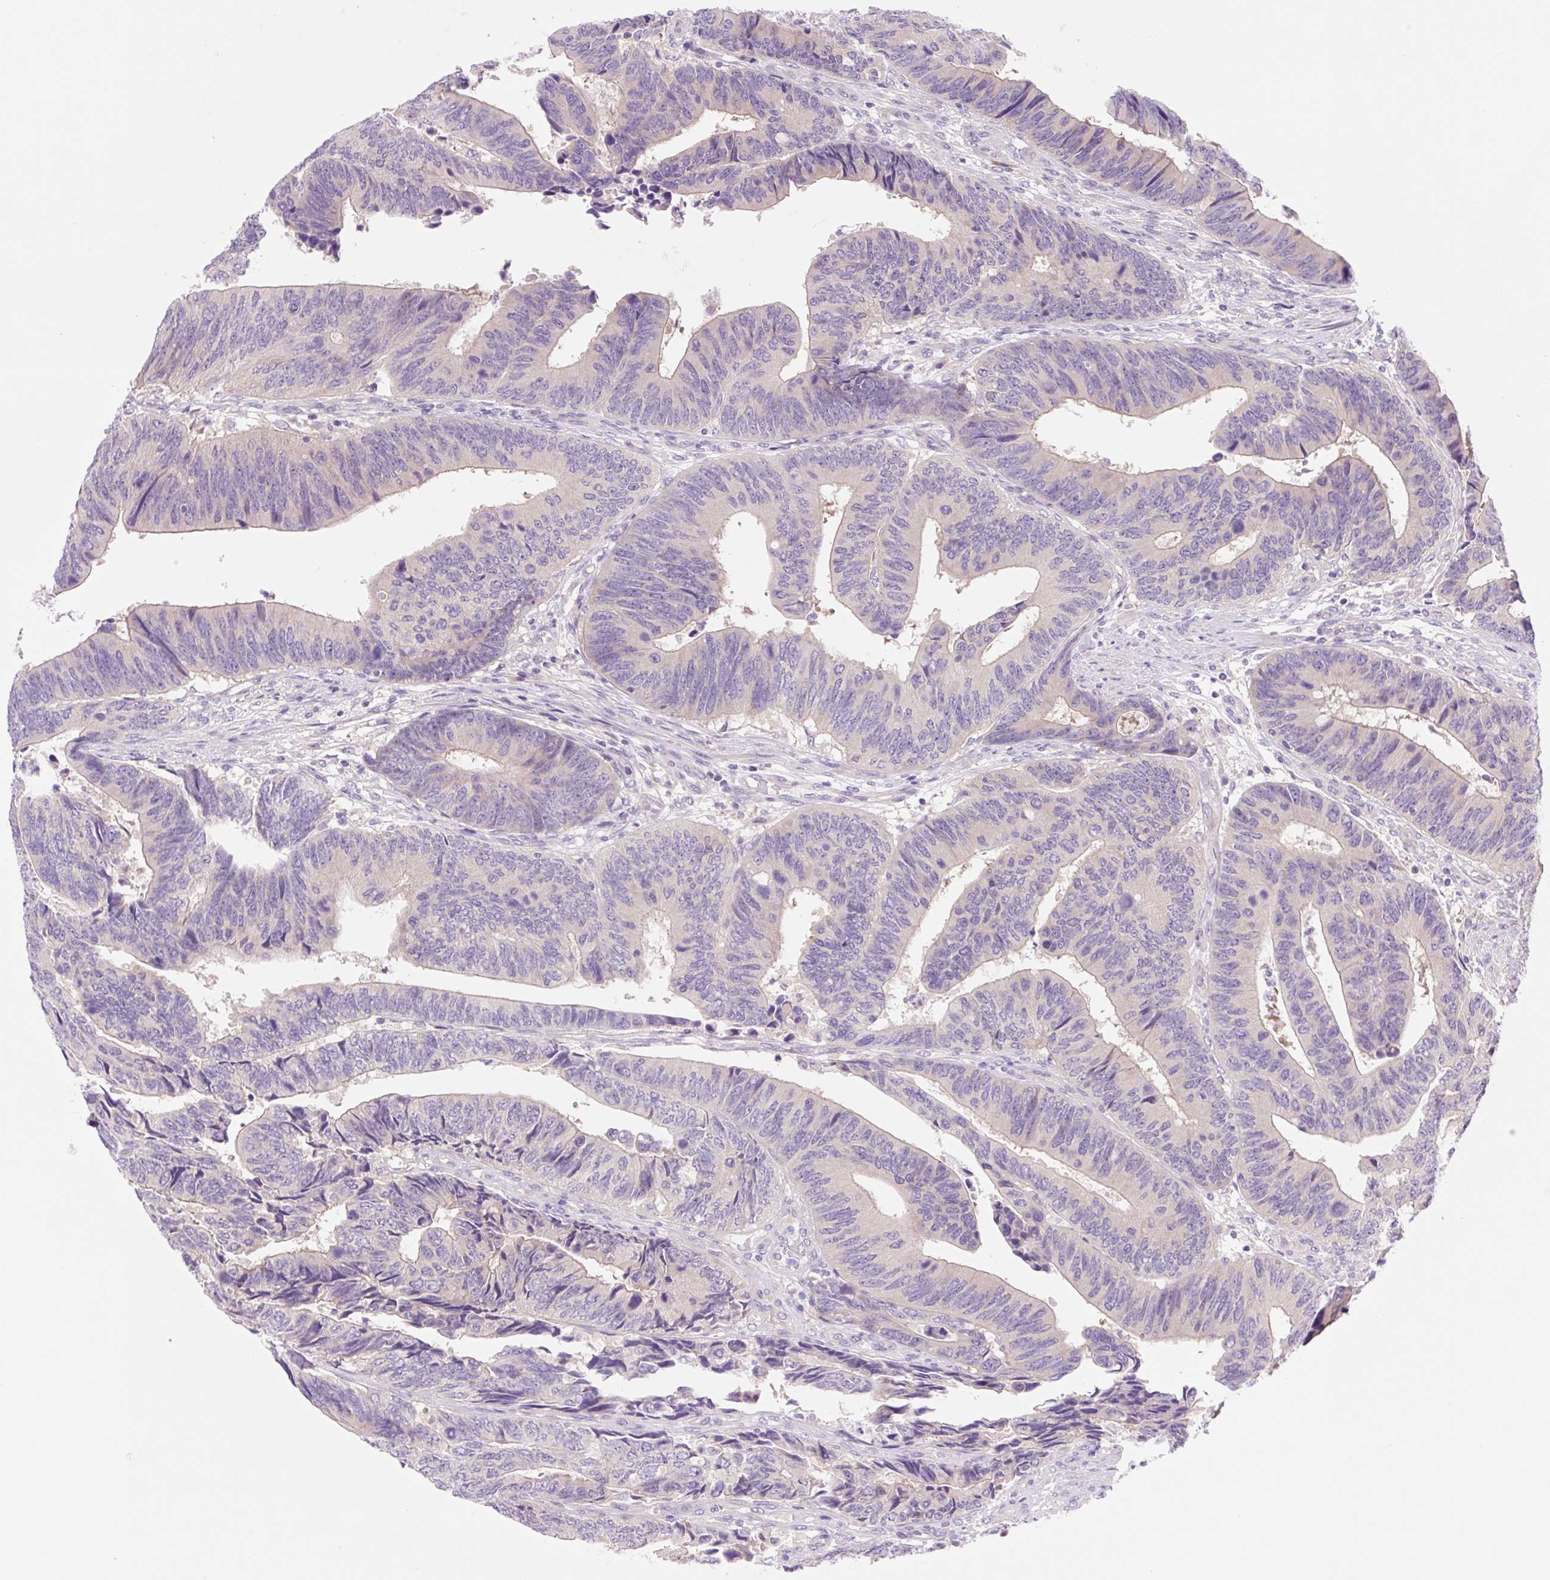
{"staining": {"intensity": "negative", "quantity": "none", "location": "none"}, "tissue": "colorectal cancer", "cell_type": "Tumor cells", "image_type": "cancer", "snomed": [{"axis": "morphology", "description": "Adenocarcinoma, NOS"}, {"axis": "topography", "description": "Colon"}], "caption": "Tumor cells show no significant protein expression in adenocarcinoma (colorectal).", "gene": "CELF6", "patient": {"sex": "male", "age": 87}}